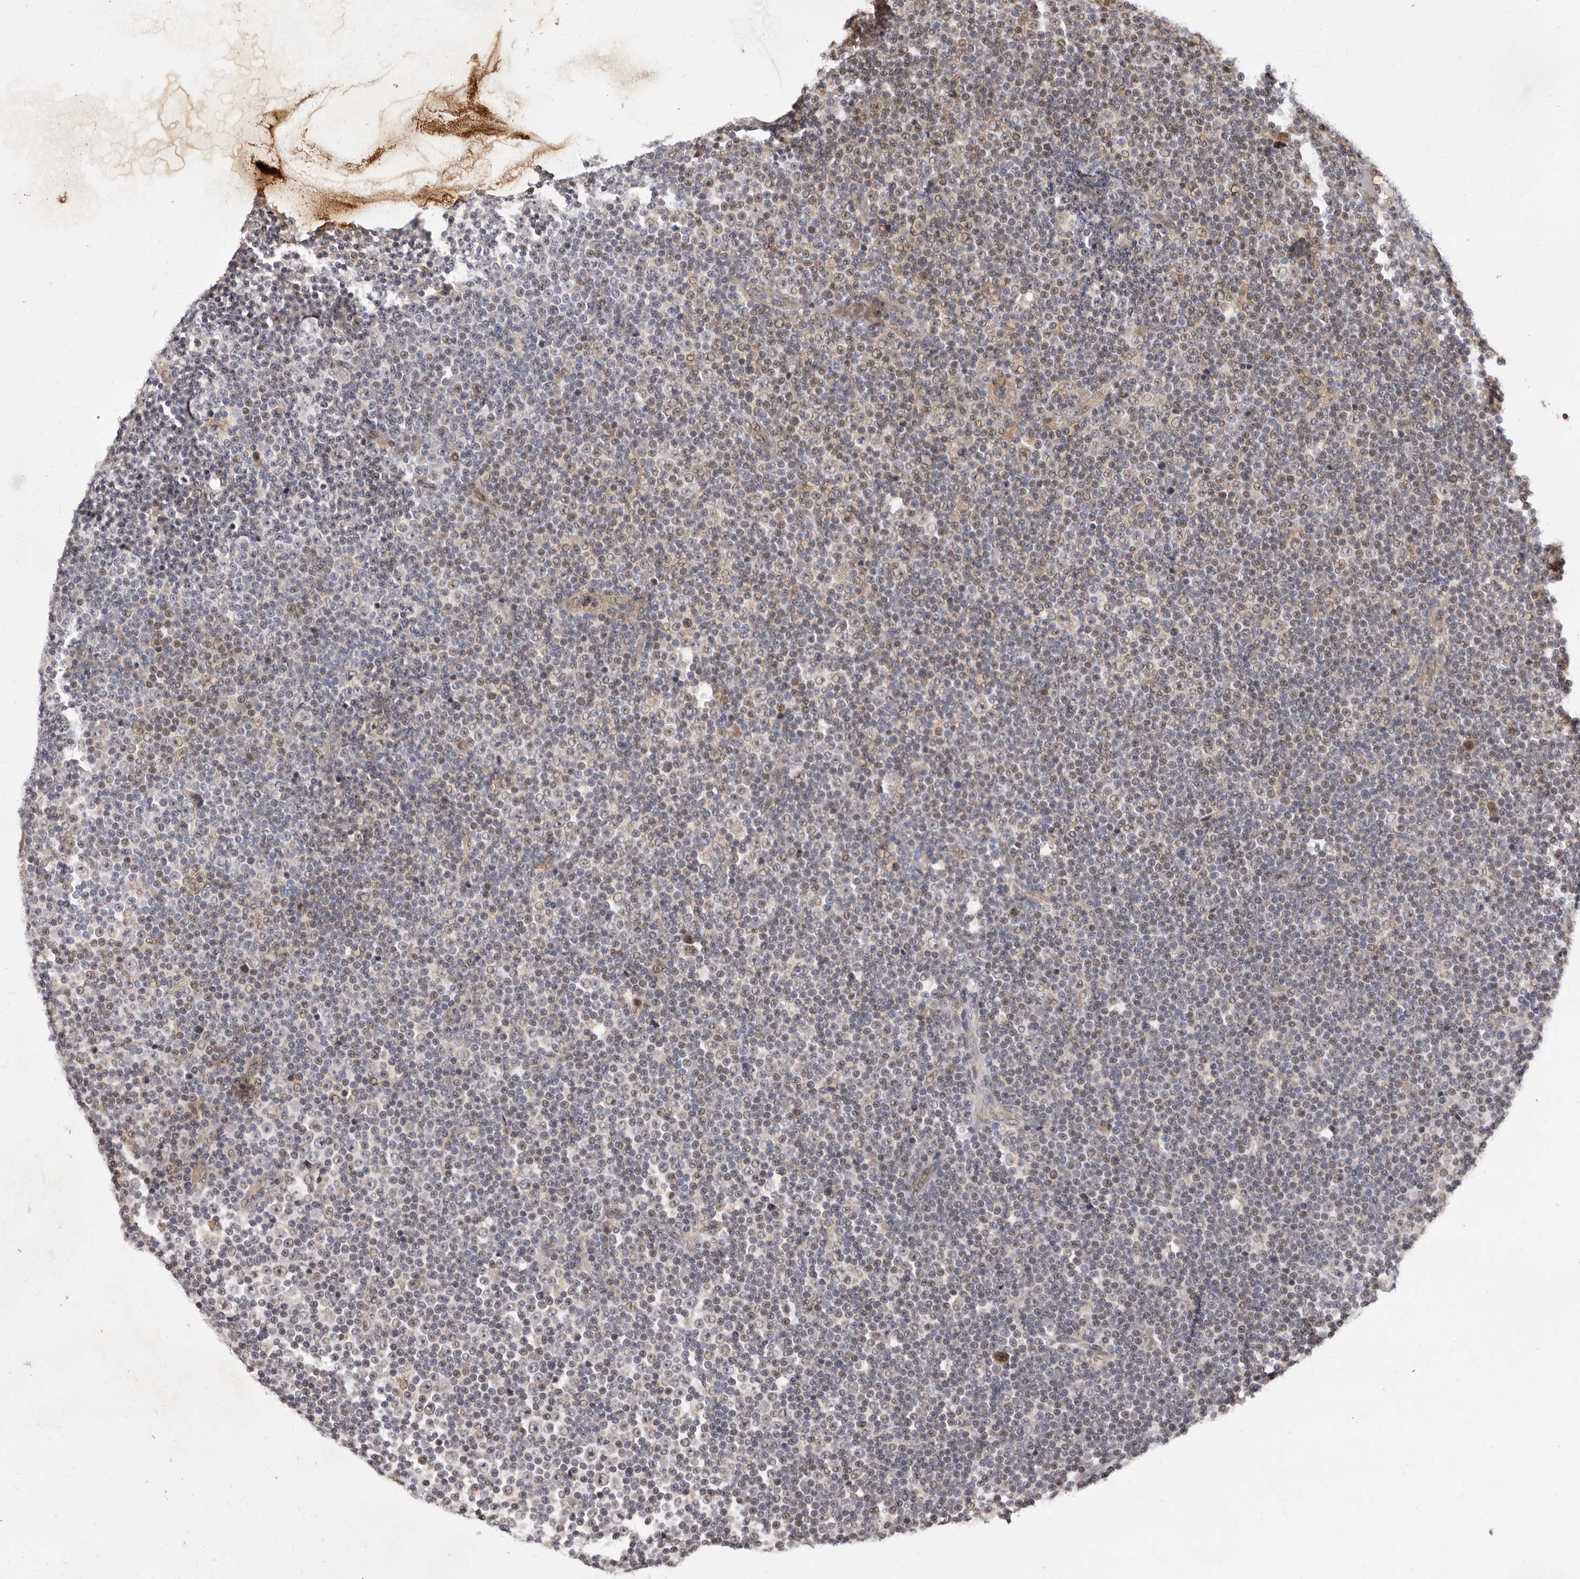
{"staining": {"intensity": "negative", "quantity": "none", "location": "none"}, "tissue": "lymphoma", "cell_type": "Tumor cells", "image_type": "cancer", "snomed": [{"axis": "morphology", "description": "Malignant lymphoma, non-Hodgkin's type, Low grade"}, {"axis": "topography", "description": "Lymph node"}], "caption": "This micrograph is of lymphoma stained with immunohistochemistry to label a protein in brown with the nuclei are counter-stained blue. There is no staining in tumor cells.", "gene": "ZNF326", "patient": {"sex": "female", "age": 67}}